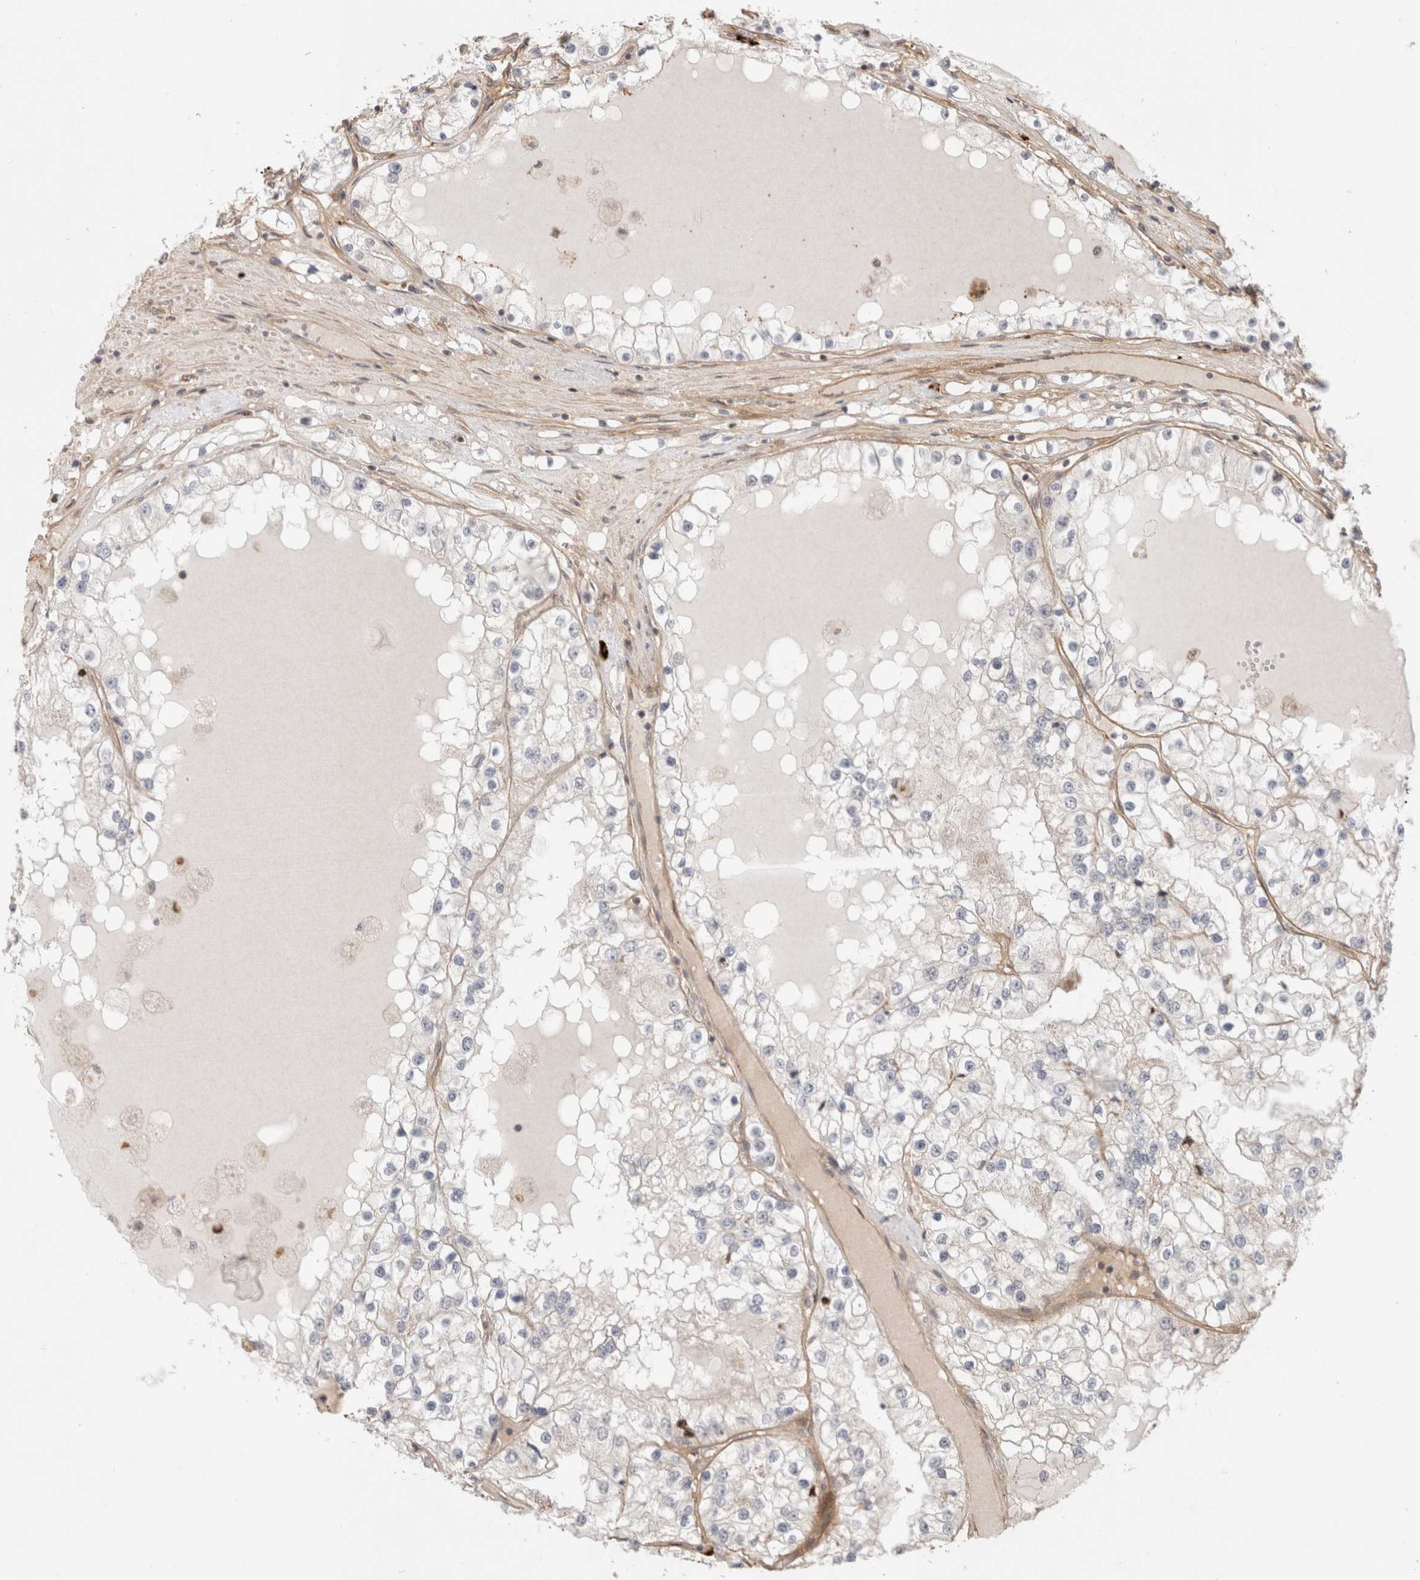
{"staining": {"intensity": "negative", "quantity": "none", "location": "none"}, "tissue": "renal cancer", "cell_type": "Tumor cells", "image_type": "cancer", "snomed": [{"axis": "morphology", "description": "Adenocarcinoma, NOS"}, {"axis": "topography", "description": "Kidney"}], "caption": "This is a micrograph of IHC staining of renal cancer (adenocarcinoma), which shows no positivity in tumor cells.", "gene": "HSPG2", "patient": {"sex": "male", "age": 68}}